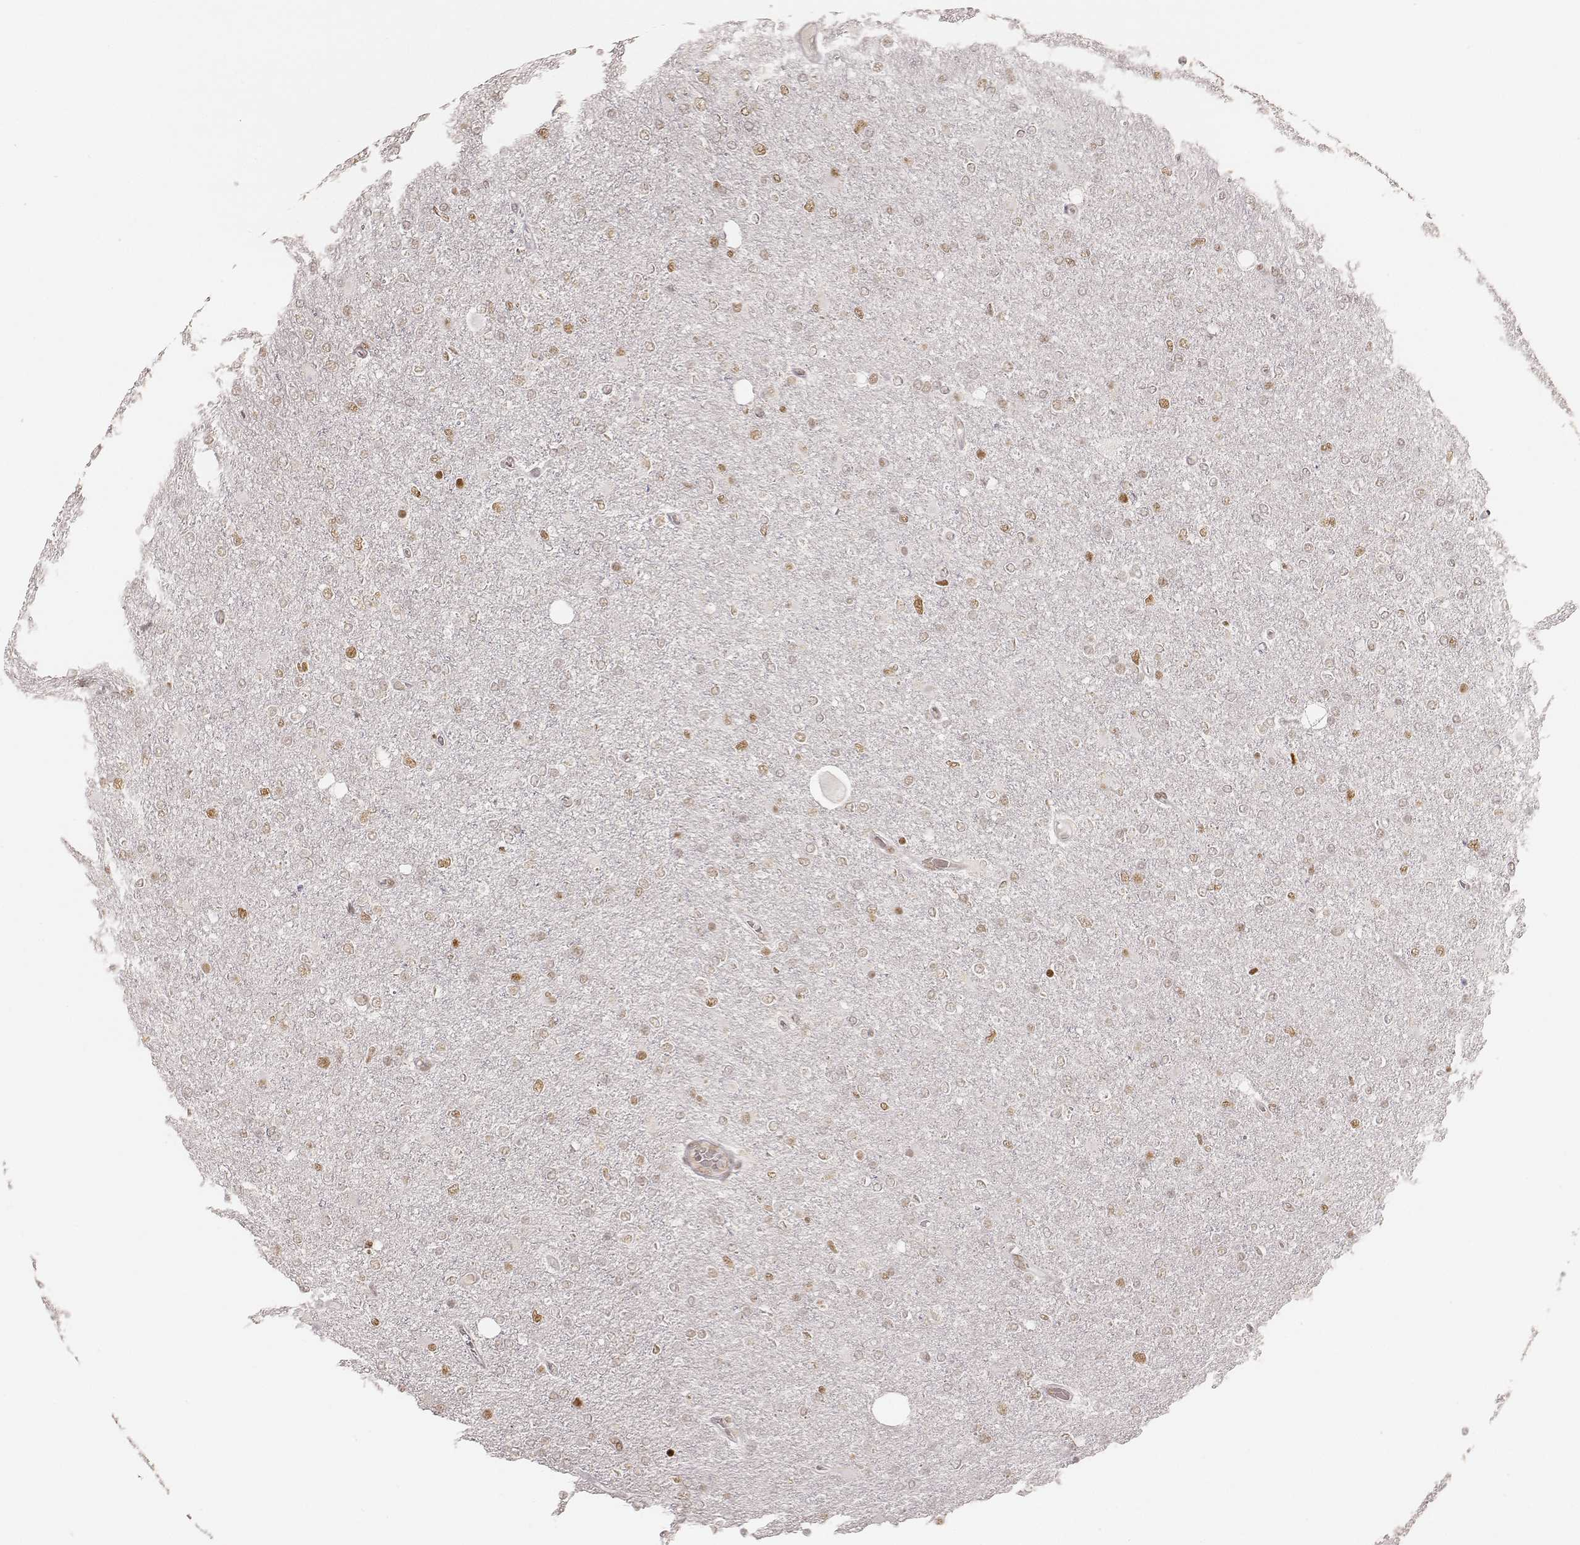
{"staining": {"intensity": "weak", "quantity": ">75%", "location": "nuclear"}, "tissue": "glioma", "cell_type": "Tumor cells", "image_type": "cancer", "snomed": [{"axis": "morphology", "description": "Glioma, malignant, High grade"}, {"axis": "topography", "description": "Cerebral cortex"}], "caption": "Human glioma stained with a brown dye shows weak nuclear positive expression in about >75% of tumor cells.", "gene": "HNRNPC", "patient": {"sex": "male", "age": 70}}